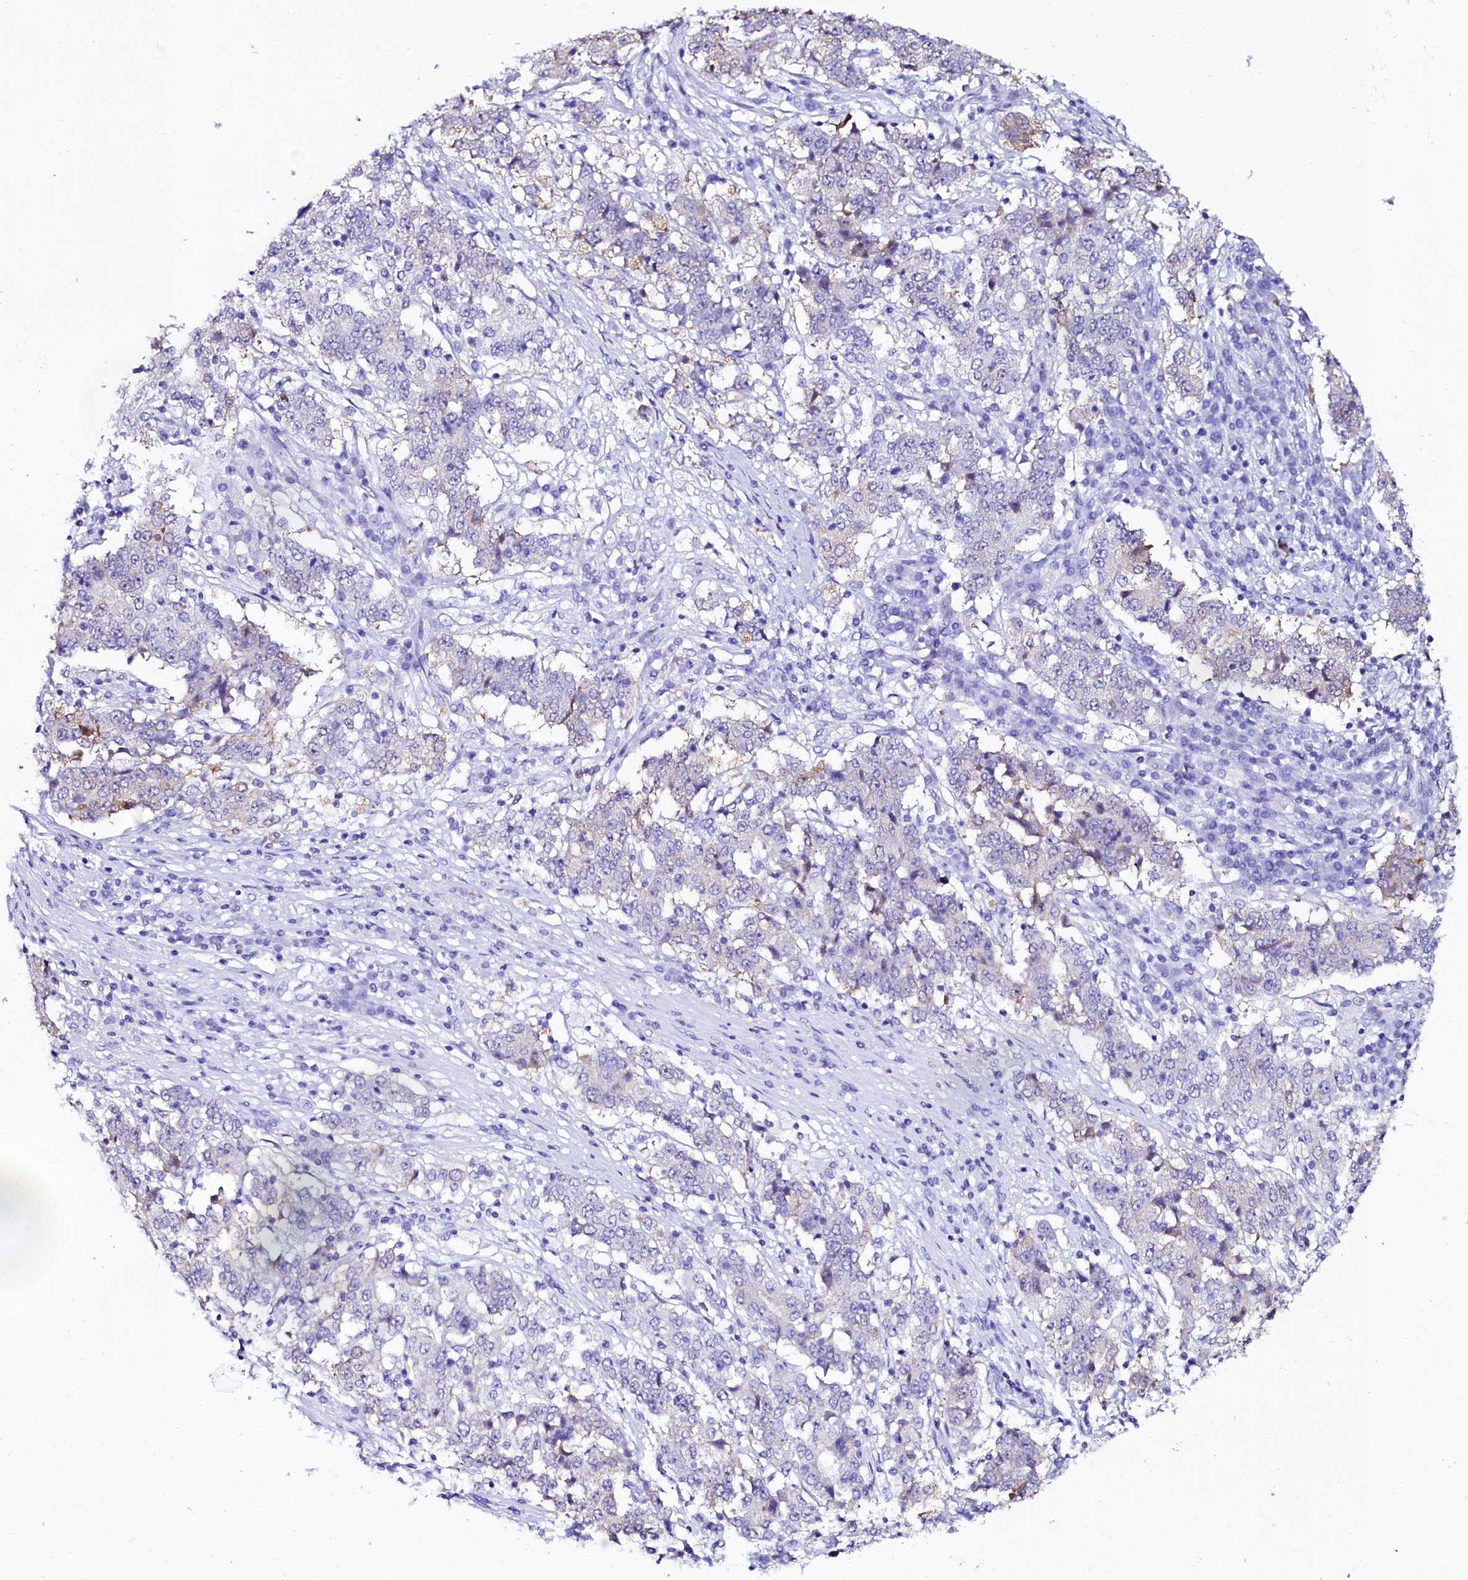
{"staining": {"intensity": "negative", "quantity": "none", "location": "none"}, "tissue": "stomach cancer", "cell_type": "Tumor cells", "image_type": "cancer", "snomed": [{"axis": "morphology", "description": "Adenocarcinoma, NOS"}, {"axis": "topography", "description": "Stomach"}], "caption": "Photomicrograph shows no significant protein positivity in tumor cells of stomach cancer (adenocarcinoma).", "gene": "SORD", "patient": {"sex": "male", "age": 59}}